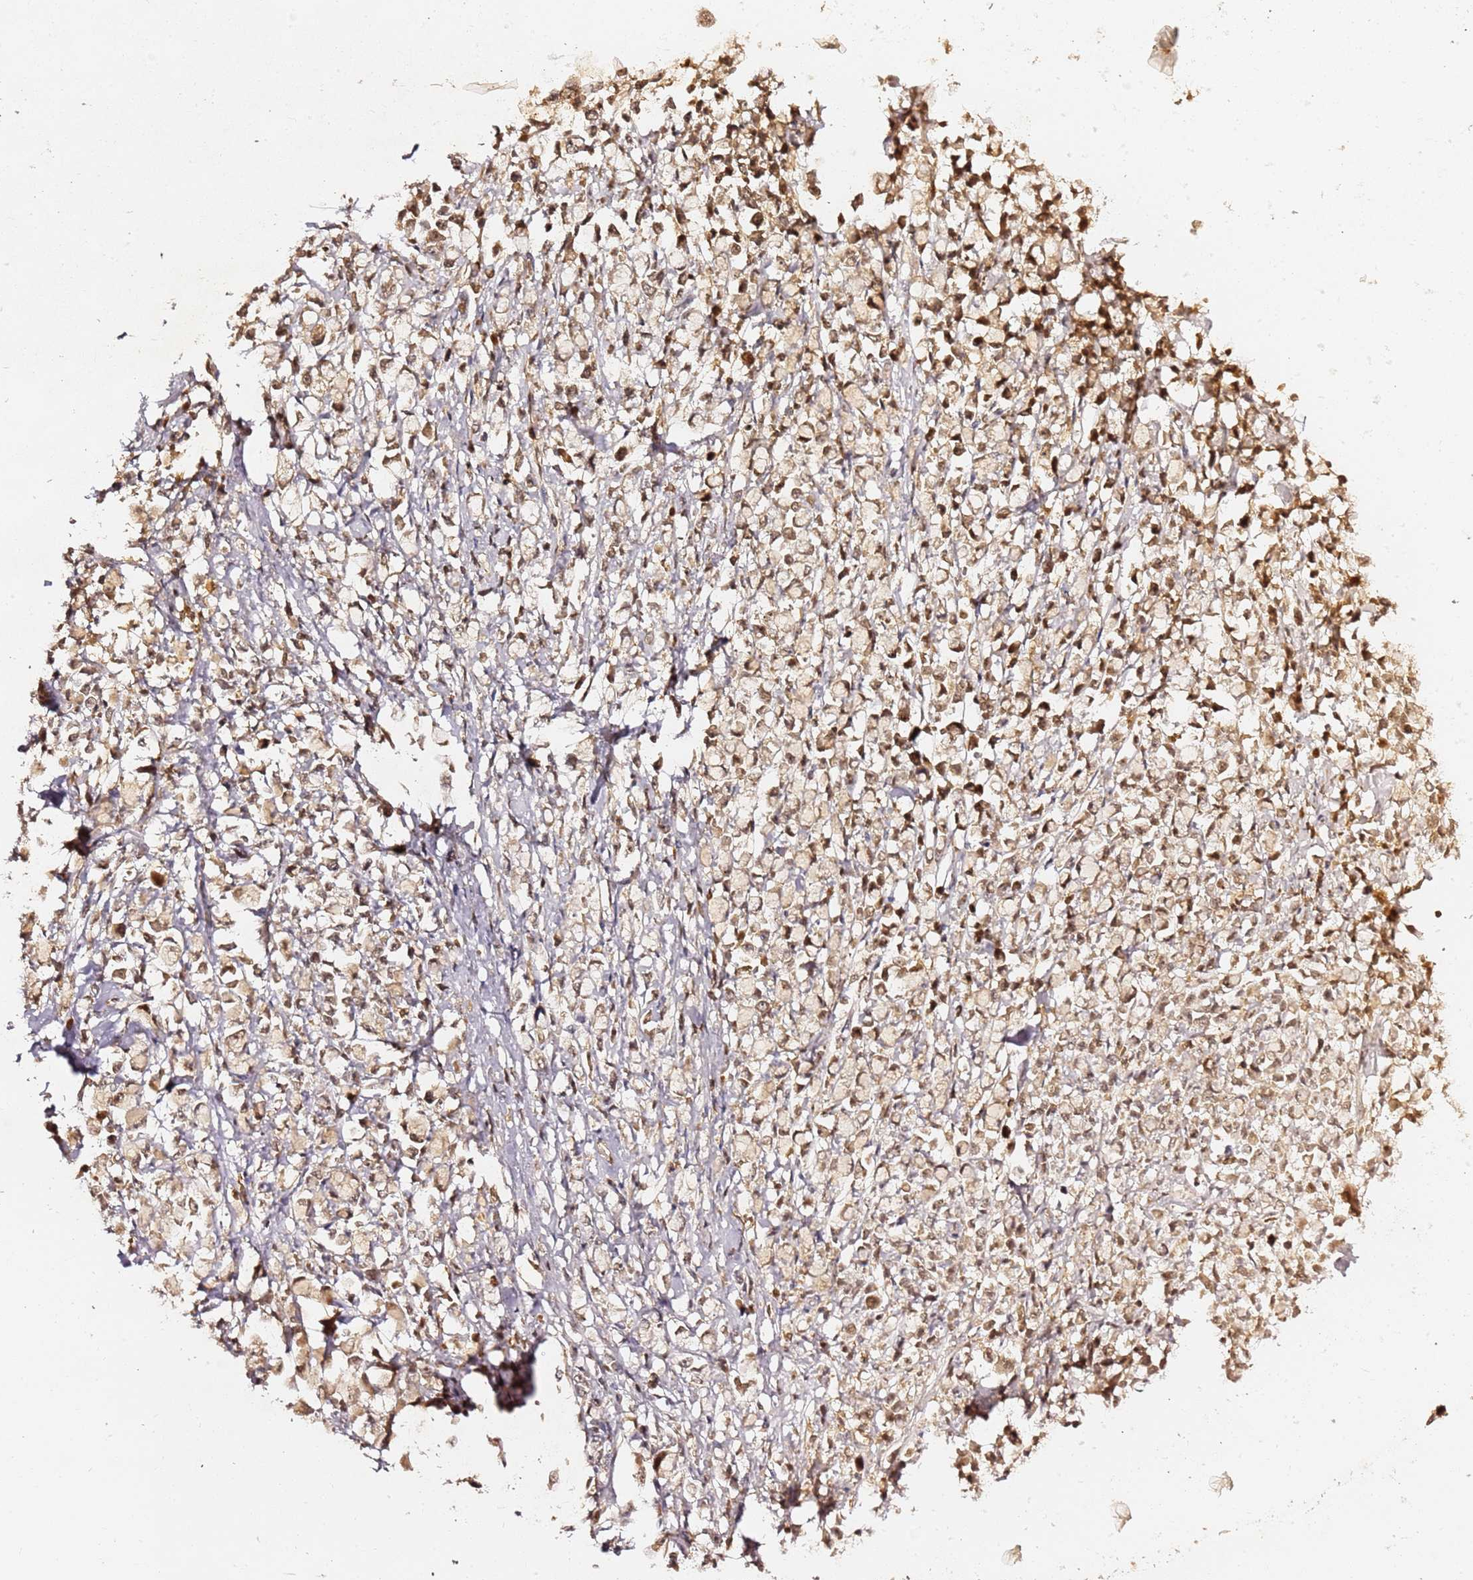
{"staining": {"intensity": "moderate", "quantity": "25%-75%", "location": "cytoplasmic/membranous,nuclear"}, "tissue": "stomach cancer", "cell_type": "Tumor cells", "image_type": "cancer", "snomed": [{"axis": "morphology", "description": "Adenocarcinoma, NOS"}, {"axis": "topography", "description": "Stomach"}], "caption": "Immunohistochemical staining of human stomach cancer reveals moderate cytoplasmic/membranous and nuclear protein positivity in approximately 25%-75% of tumor cells. The protein of interest is shown in brown color, while the nuclei are stained blue.", "gene": "OR5V1", "patient": {"sex": "female", "age": 81}}